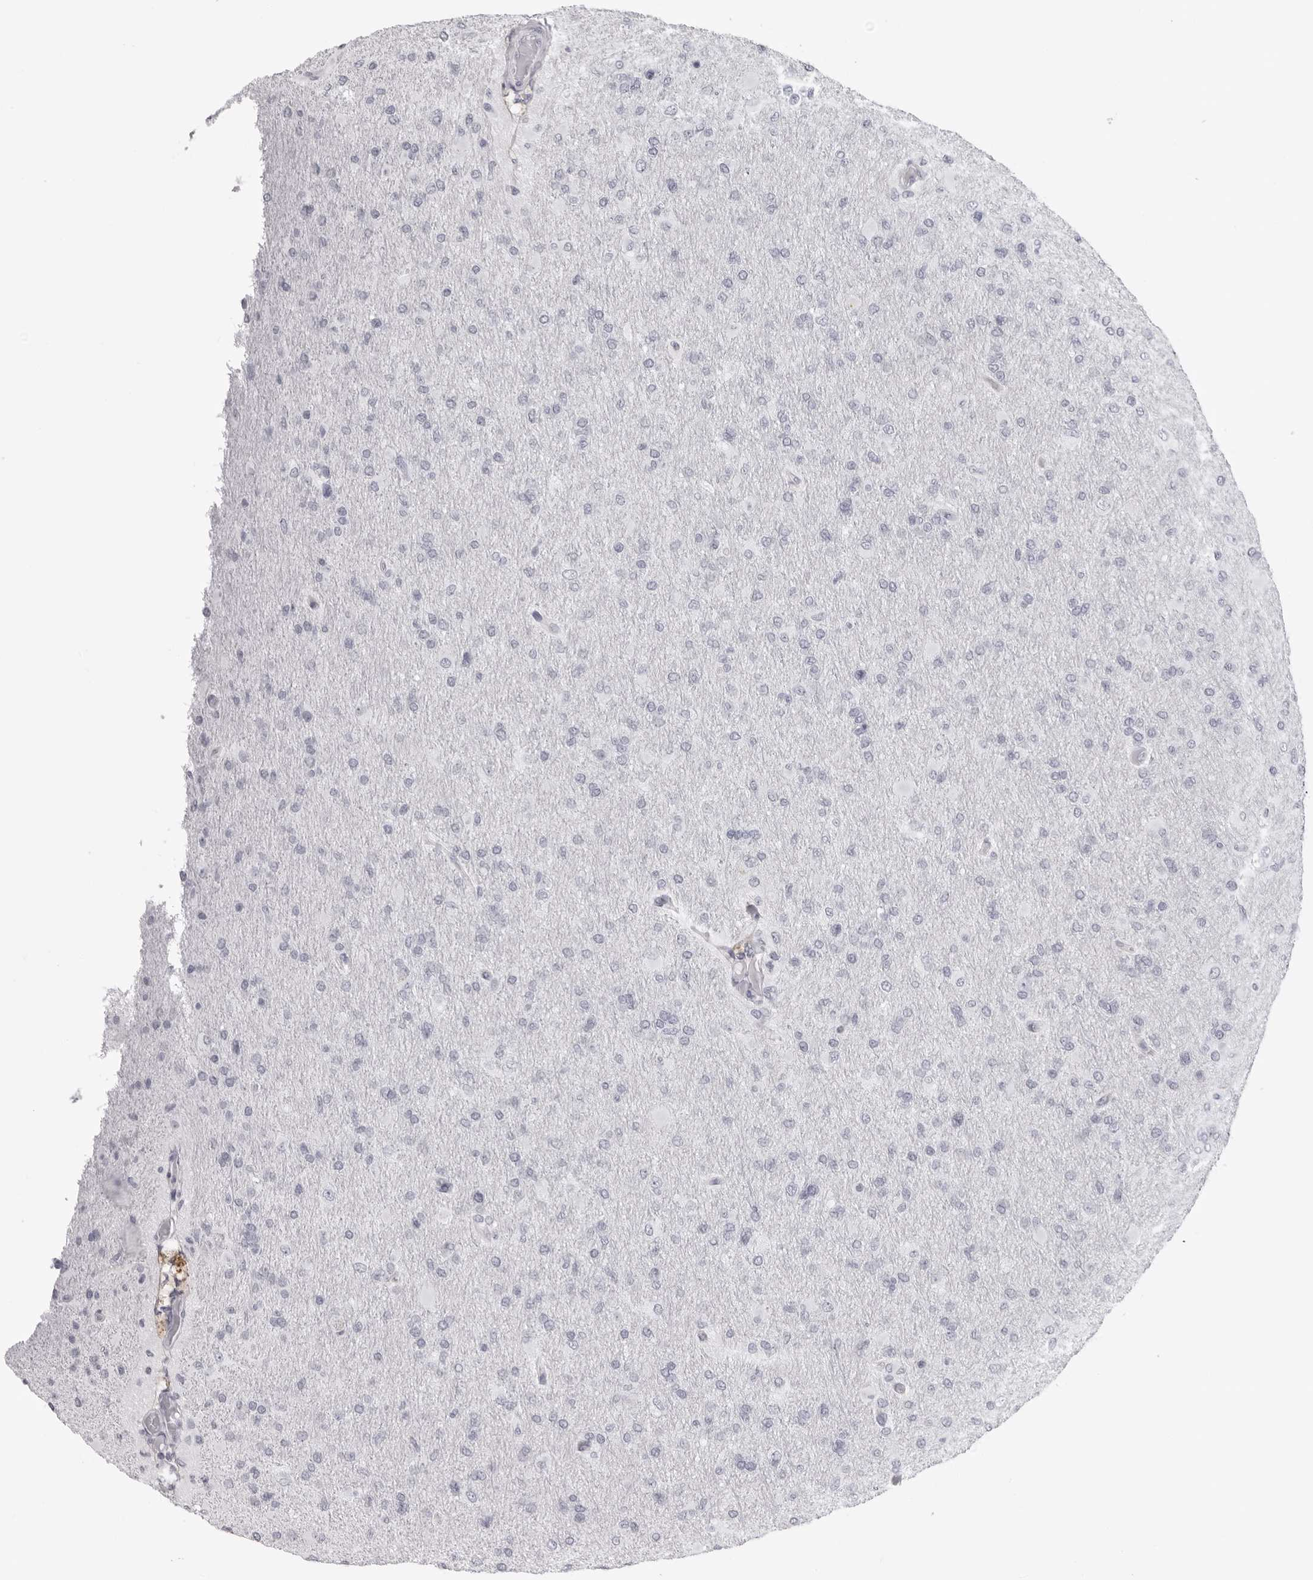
{"staining": {"intensity": "negative", "quantity": "none", "location": "none"}, "tissue": "glioma", "cell_type": "Tumor cells", "image_type": "cancer", "snomed": [{"axis": "morphology", "description": "Glioma, malignant, High grade"}, {"axis": "topography", "description": "Cerebral cortex"}], "caption": "The histopathology image shows no staining of tumor cells in malignant glioma (high-grade).", "gene": "DNALI1", "patient": {"sex": "female", "age": 36}}